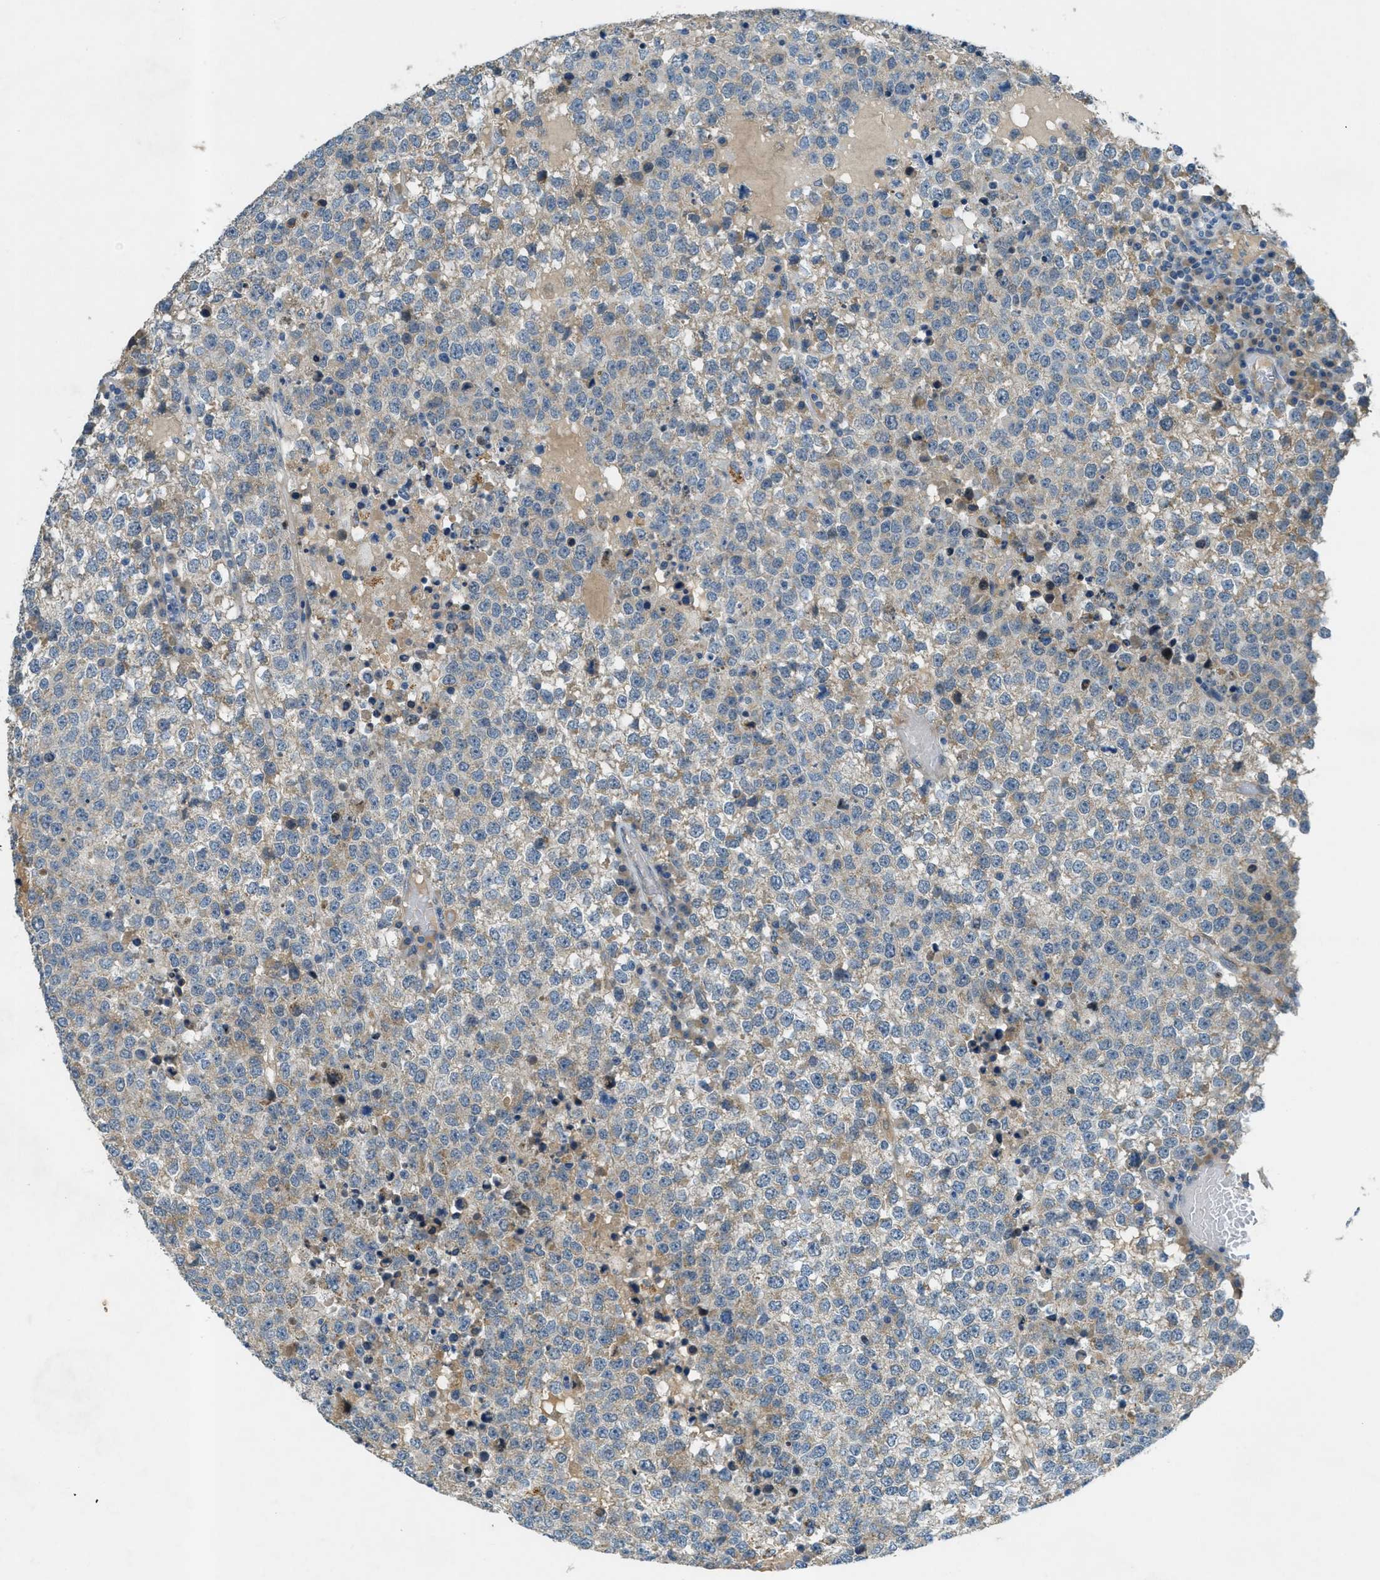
{"staining": {"intensity": "weak", "quantity": "25%-75%", "location": "cytoplasmic/membranous"}, "tissue": "testis cancer", "cell_type": "Tumor cells", "image_type": "cancer", "snomed": [{"axis": "morphology", "description": "Seminoma, NOS"}, {"axis": "topography", "description": "Testis"}], "caption": "This photomicrograph demonstrates testis cancer stained with IHC to label a protein in brown. The cytoplasmic/membranous of tumor cells show weak positivity for the protein. Nuclei are counter-stained blue.", "gene": "SNX14", "patient": {"sex": "male", "age": 65}}